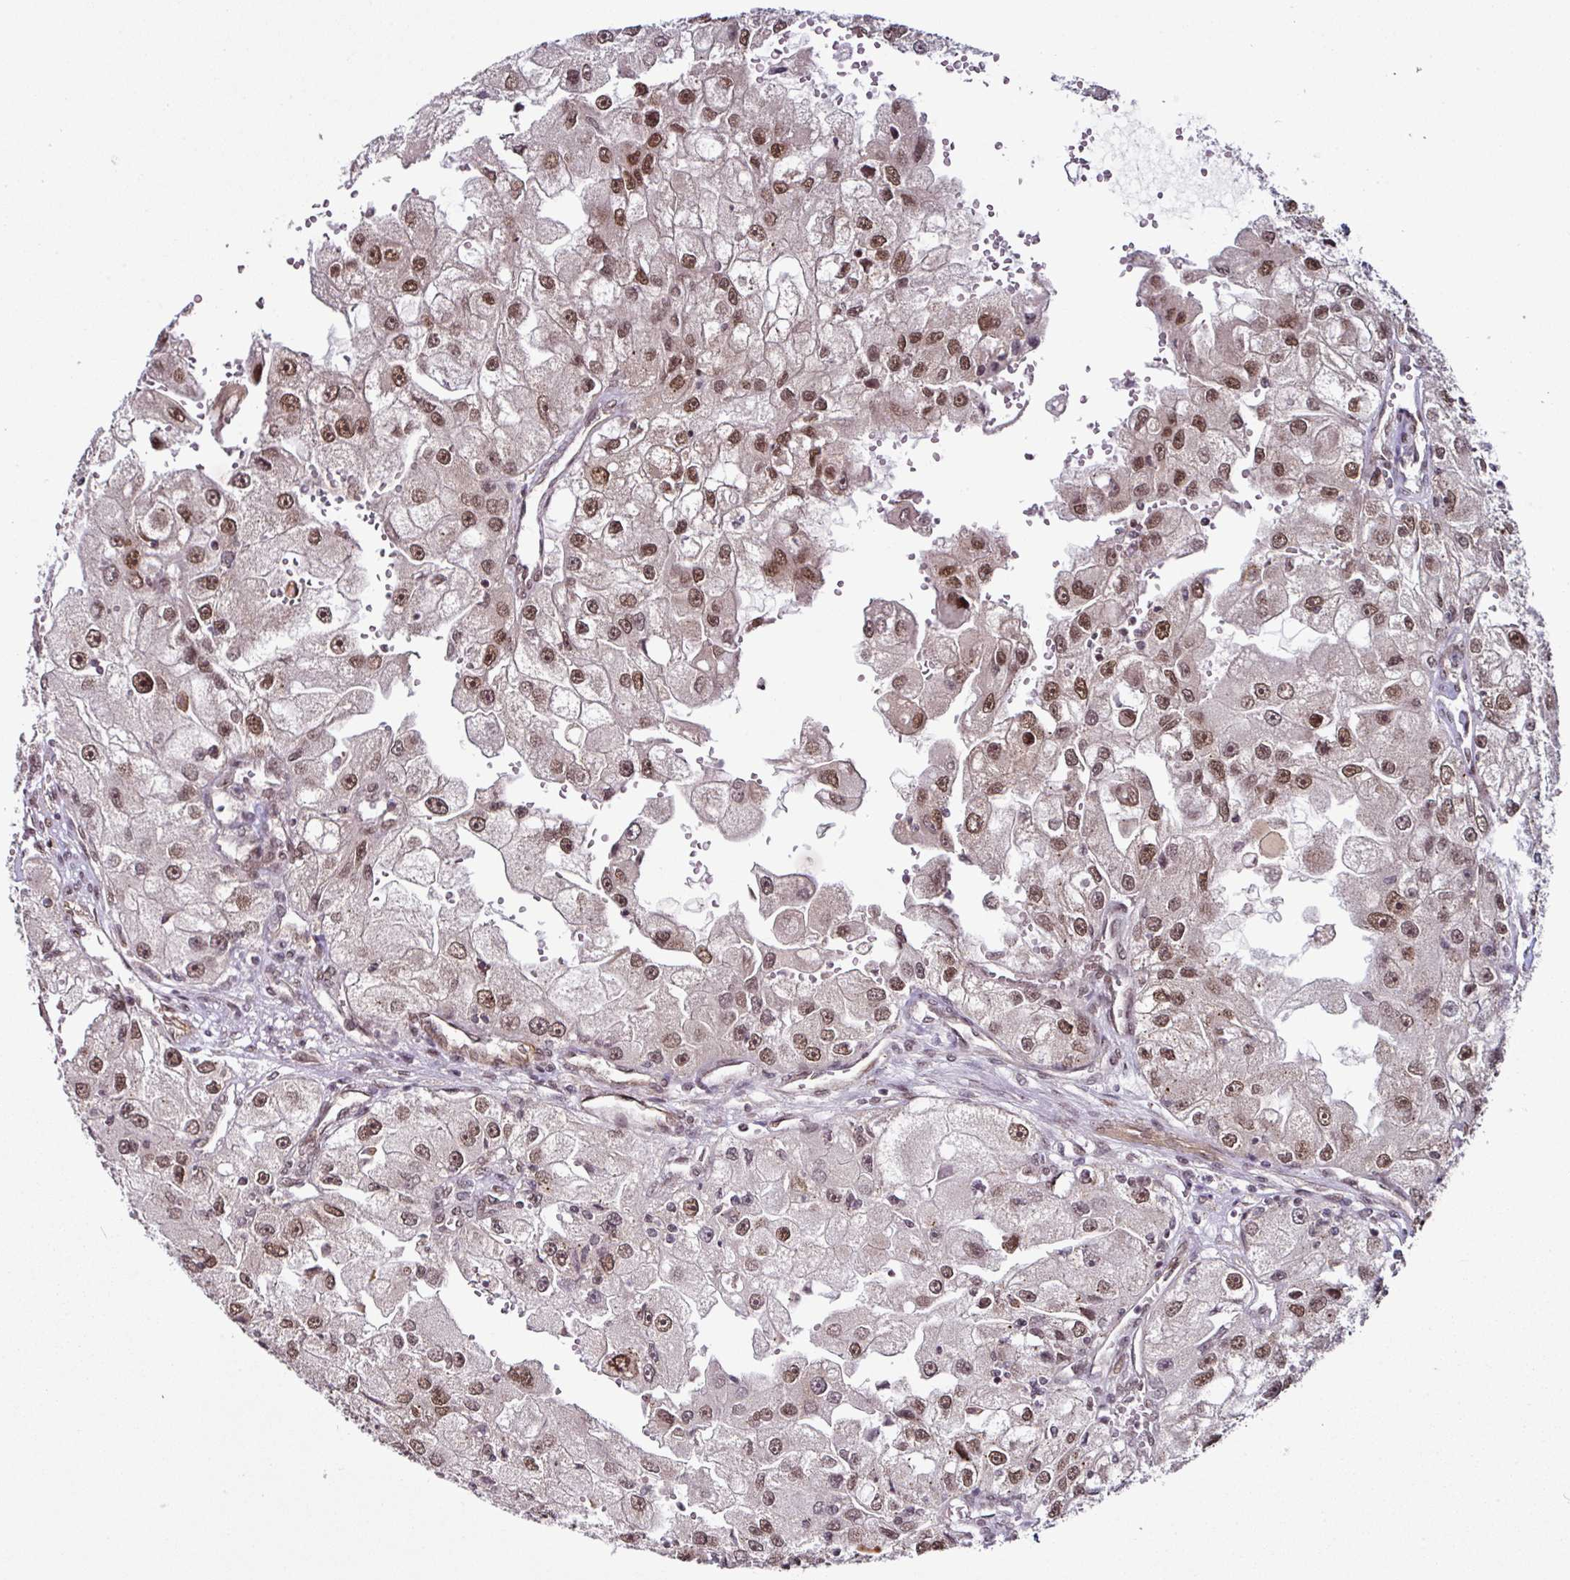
{"staining": {"intensity": "moderate", "quantity": ">75%", "location": "nuclear"}, "tissue": "renal cancer", "cell_type": "Tumor cells", "image_type": "cancer", "snomed": [{"axis": "morphology", "description": "Adenocarcinoma, NOS"}, {"axis": "topography", "description": "Kidney"}], "caption": "IHC (DAB (3,3'-diaminobenzidine)) staining of human renal adenocarcinoma reveals moderate nuclear protein staining in about >75% of tumor cells.", "gene": "MORF4L2", "patient": {"sex": "male", "age": 63}}